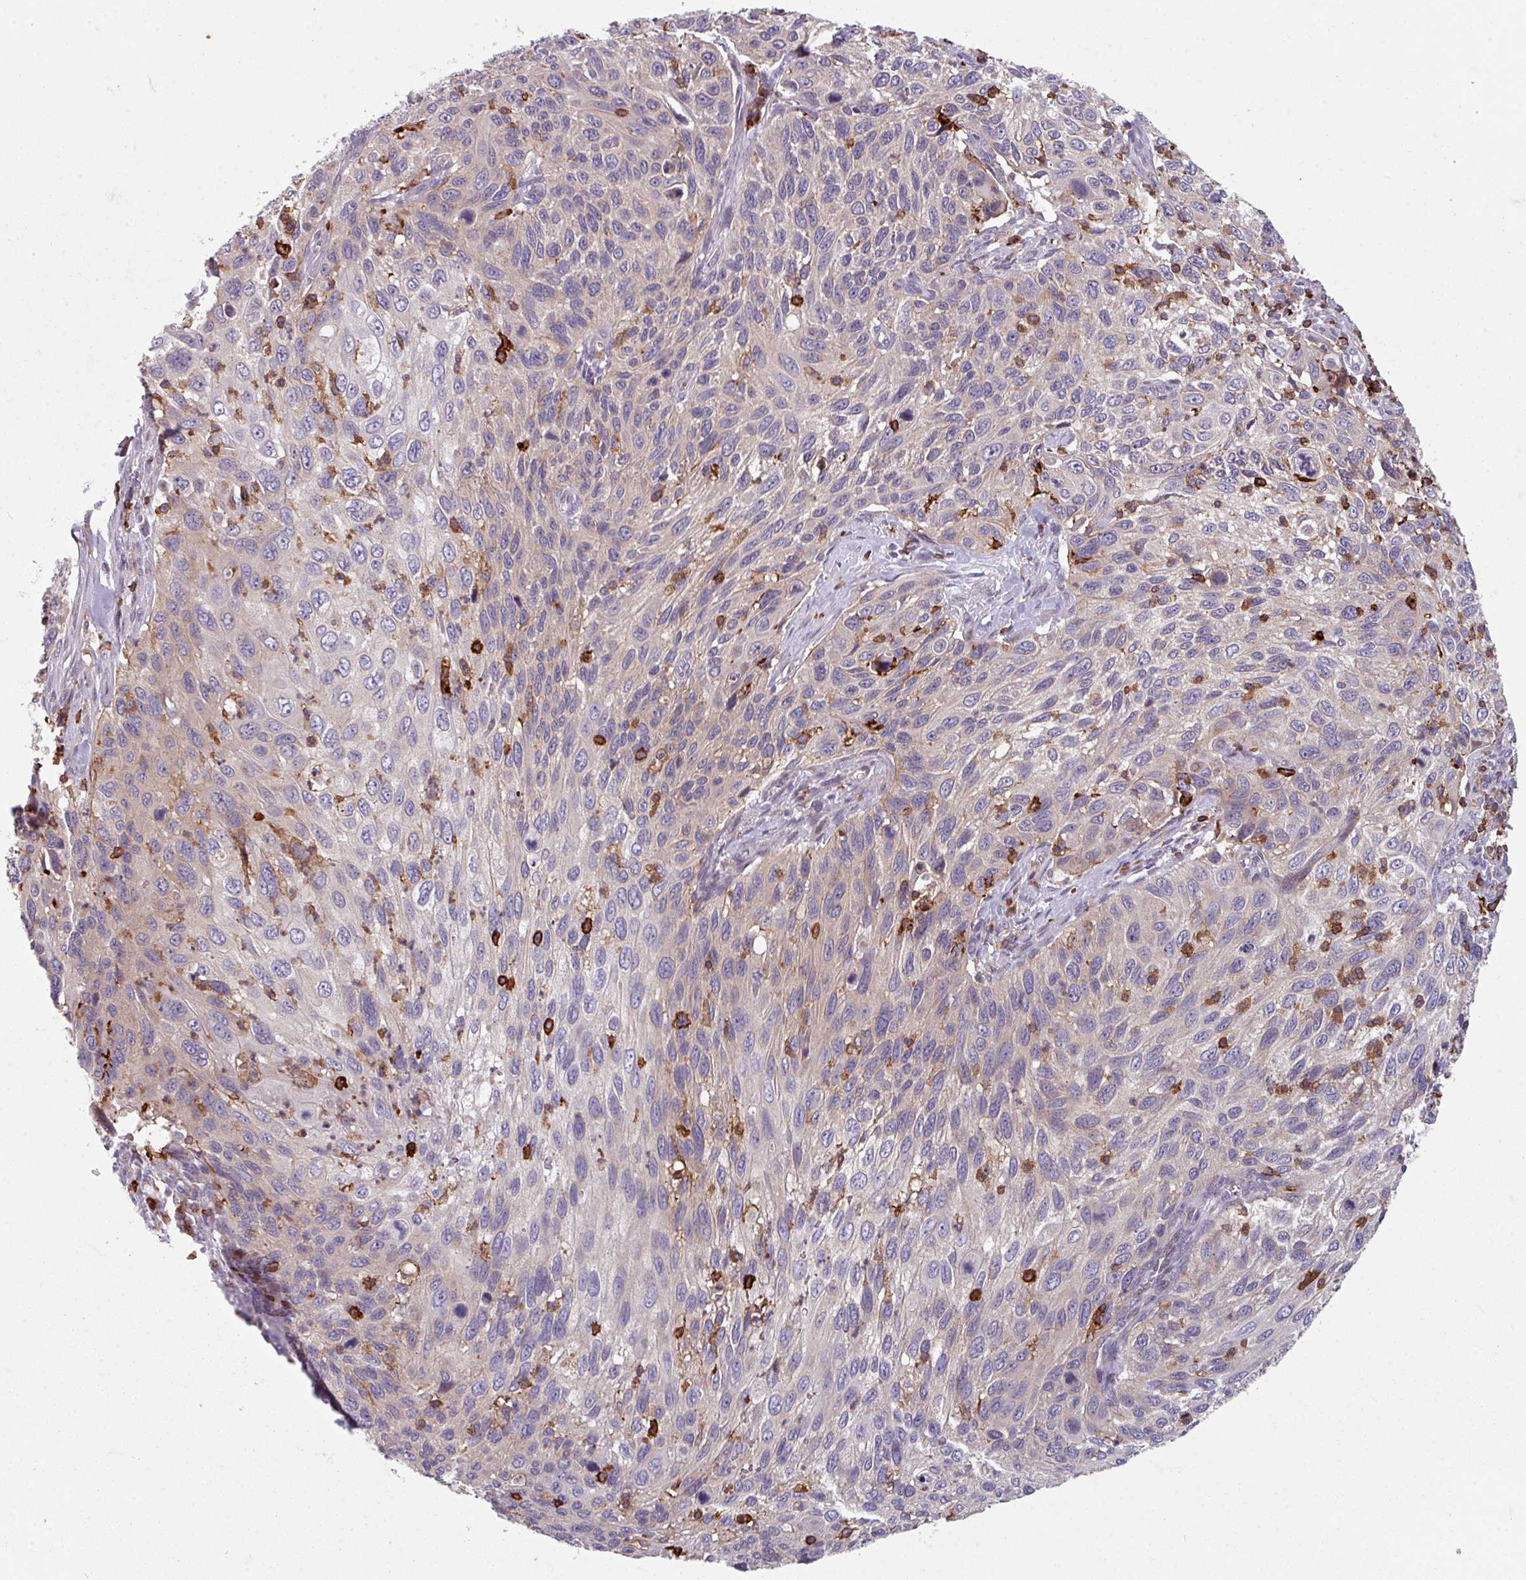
{"staining": {"intensity": "weak", "quantity": "<25%", "location": "cytoplasmic/membranous"}, "tissue": "cervical cancer", "cell_type": "Tumor cells", "image_type": "cancer", "snomed": [{"axis": "morphology", "description": "Squamous cell carcinoma, NOS"}, {"axis": "topography", "description": "Cervix"}], "caption": "A histopathology image of human cervical squamous cell carcinoma is negative for staining in tumor cells.", "gene": "NEDD9", "patient": {"sex": "female", "age": 70}}